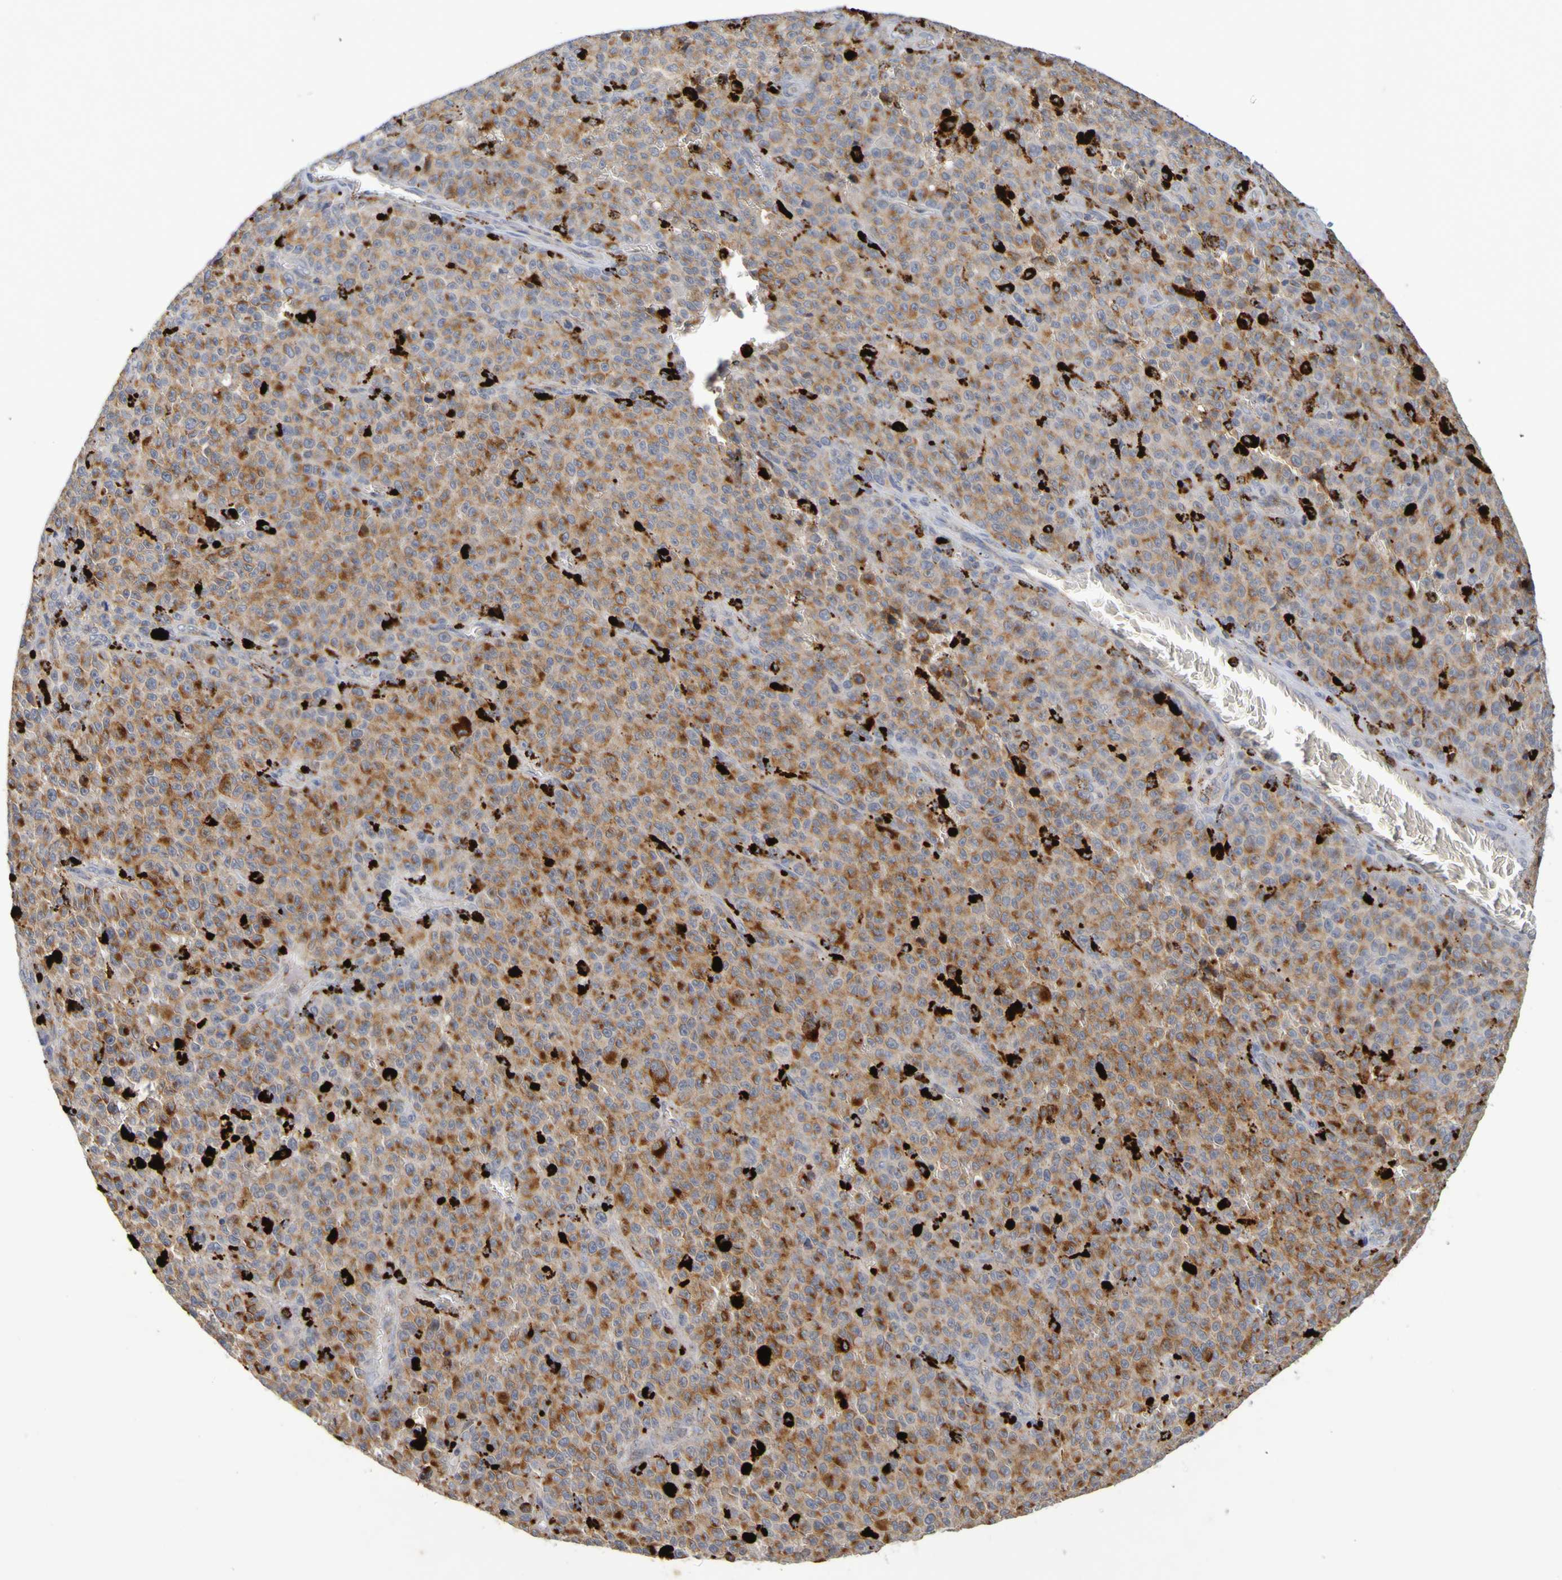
{"staining": {"intensity": "moderate", "quantity": ">75%", "location": "cytoplasmic/membranous"}, "tissue": "melanoma", "cell_type": "Tumor cells", "image_type": "cancer", "snomed": [{"axis": "morphology", "description": "Malignant melanoma, NOS"}, {"axis": "topography", "description": "Skin"}], "caption": "Immunohistochemistry of human melanoma exhibits medium levels of moderate cytoplasmic/membranous positivity in approximately >75% of tumor cells.", "gene": "TPH1", "patient": {"sex": "female", "age": 82}}